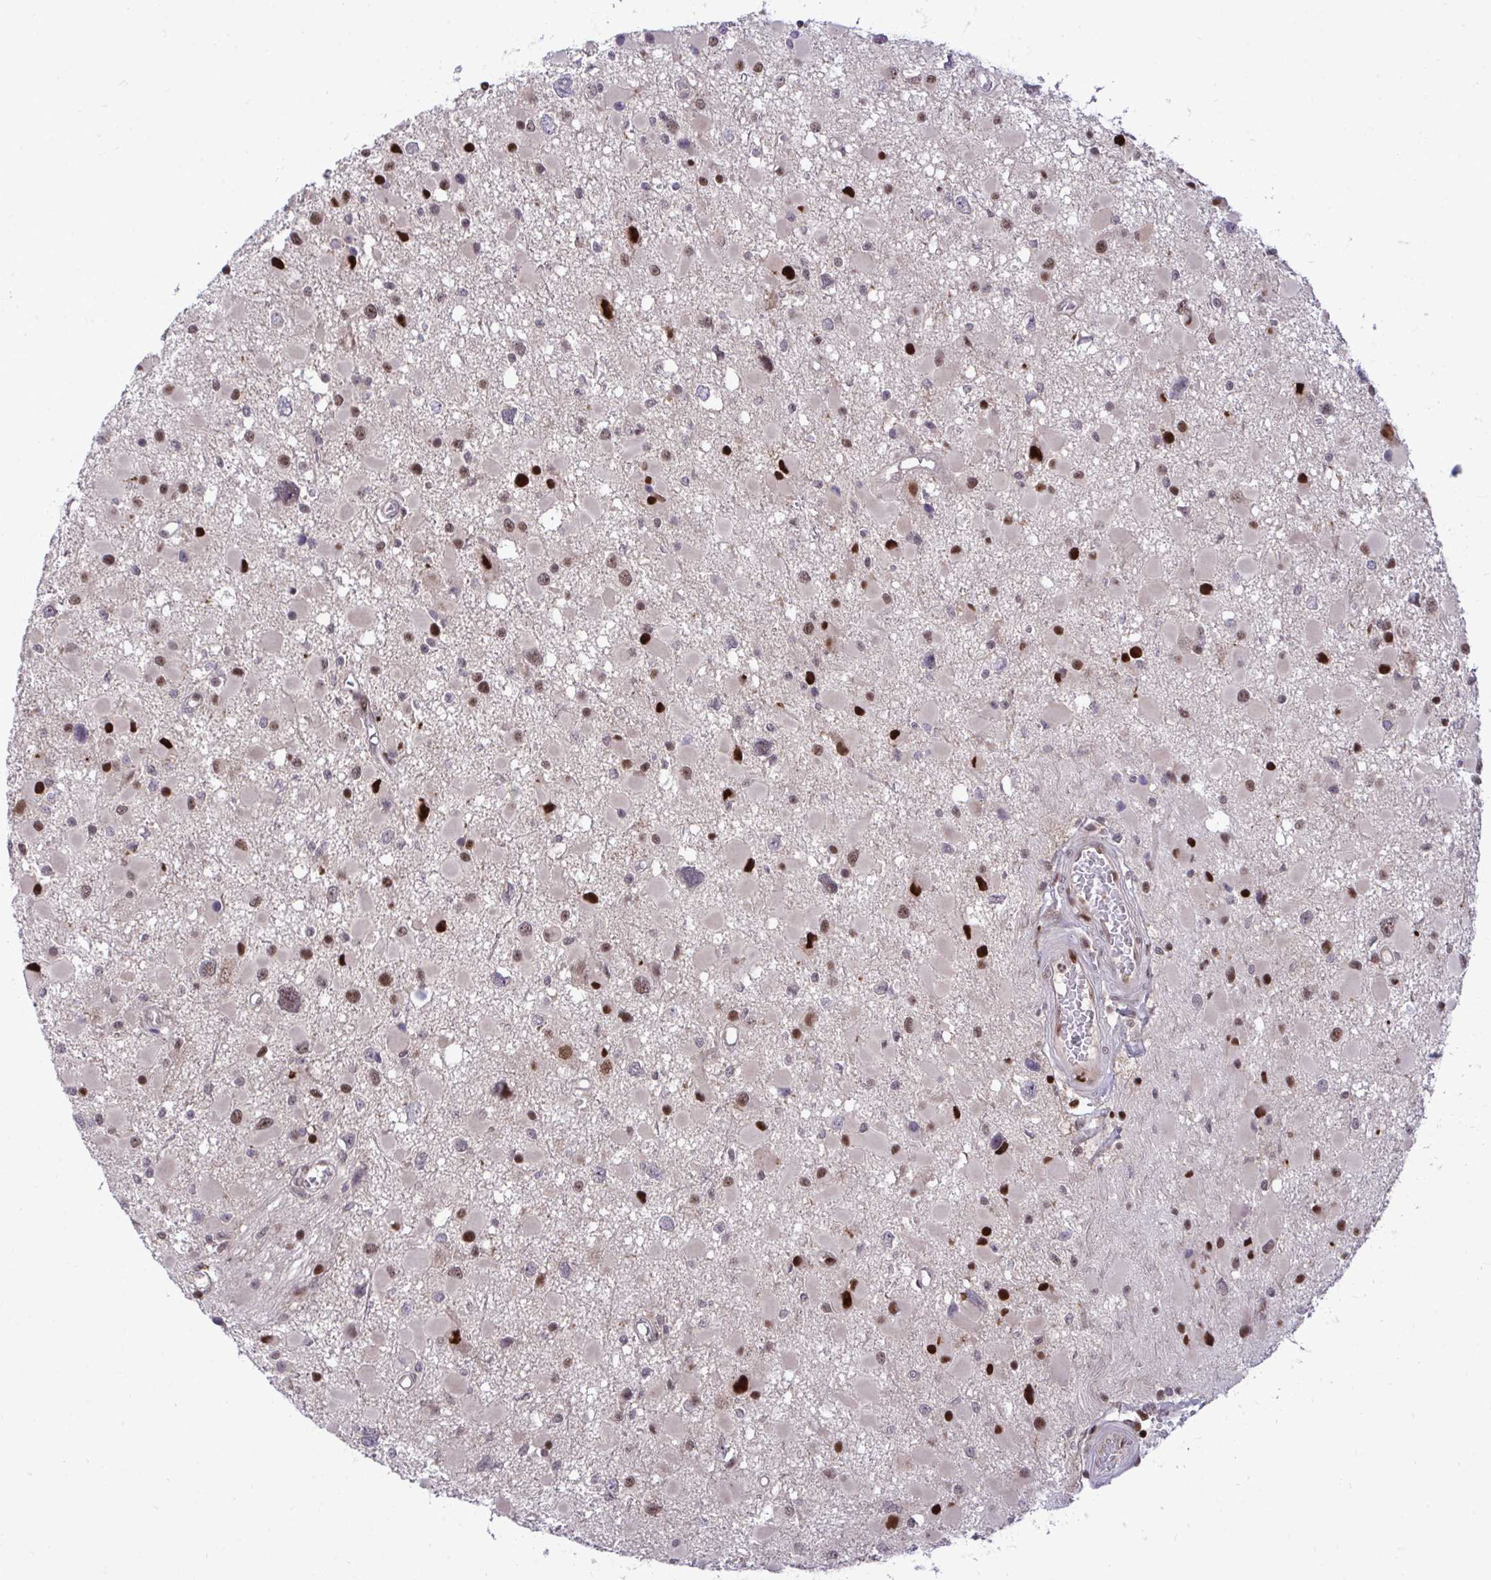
{"staining": {"intensity": "strong", "quantity": "25%-75%", "location": "nuclear"}, "tissue": "glioma", "cell_type": "Tumor cells", "image_type": "cancer", "snomed": [{"axis": "morphology", "description": "Glioma, malignant, High grade"}, {"axis": "topography", "description": "Brain"}], "caption": "Brown immunohistochemical staining in human malignant high-grade glioma reveals strong nuclear staining in approximately 25%-75% of tumor cells. The staining was performed using DAB (3,3'-diaminobenzidine), with brown indicating positive protein expression. Nuclei are stained blue with hematoxylin.", "gene": "C14orf39", "patient": {"sex": "male", "age": 54}}